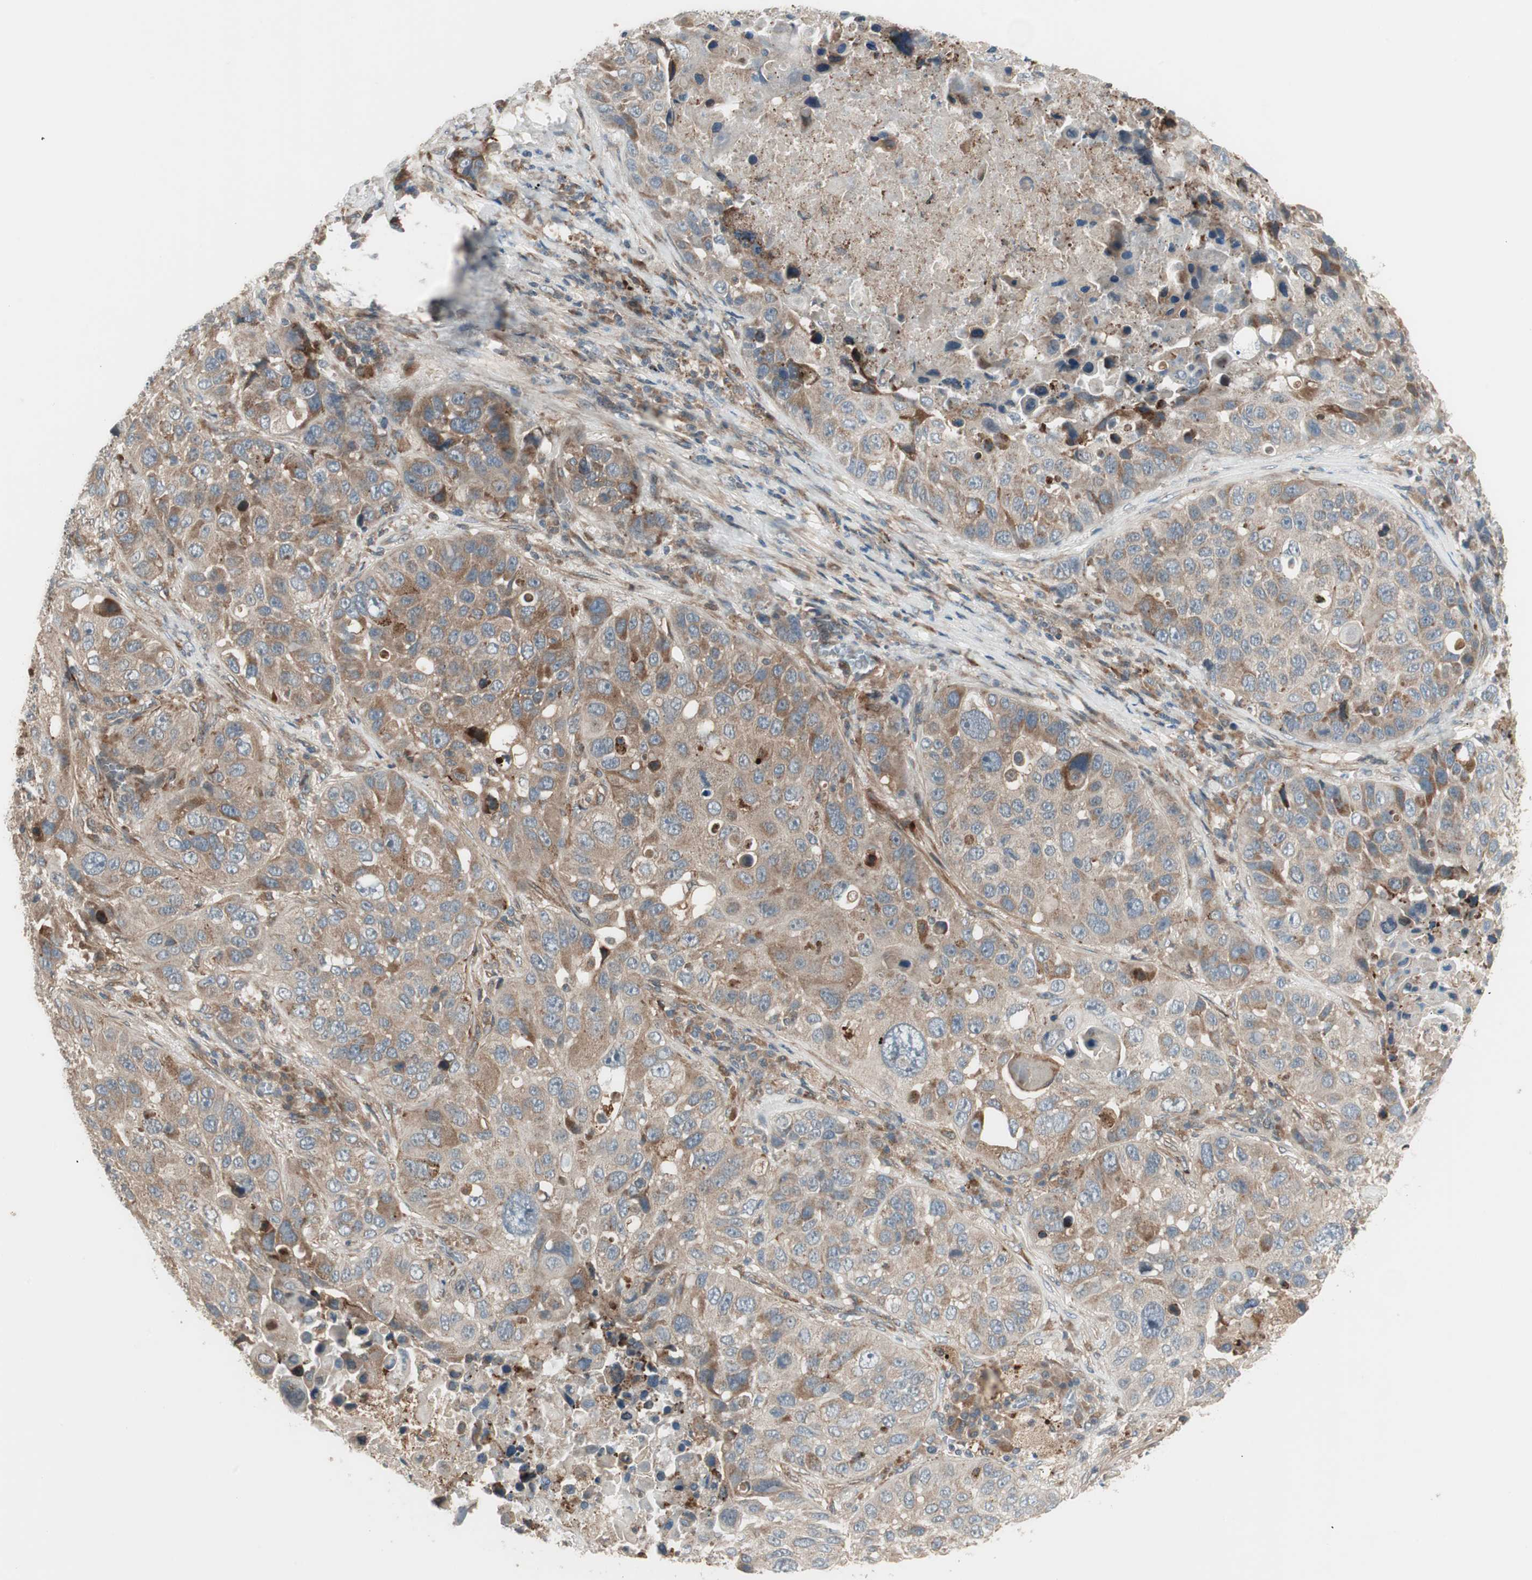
{"staining": {"intensity": "weak", "quantity": ">75%", "location": "cytoplasmic/membranous"}, "tissue": "lung cancer", "cell_type": "Tumor cells", "image_type": "cancer", "snomed": [{"axis": "morphology", "description": "Squamous cell carcinoma, NOS"}, {"axis": "topography", "description": "Lung"}], "caption": "Lung squamous cell carcinoma tissue shows weak cytoplasmic/membranous positivity in about >75% of tumor cells", "gene": "SFRP1", "patient": {"sex": "male", "age": 57}}